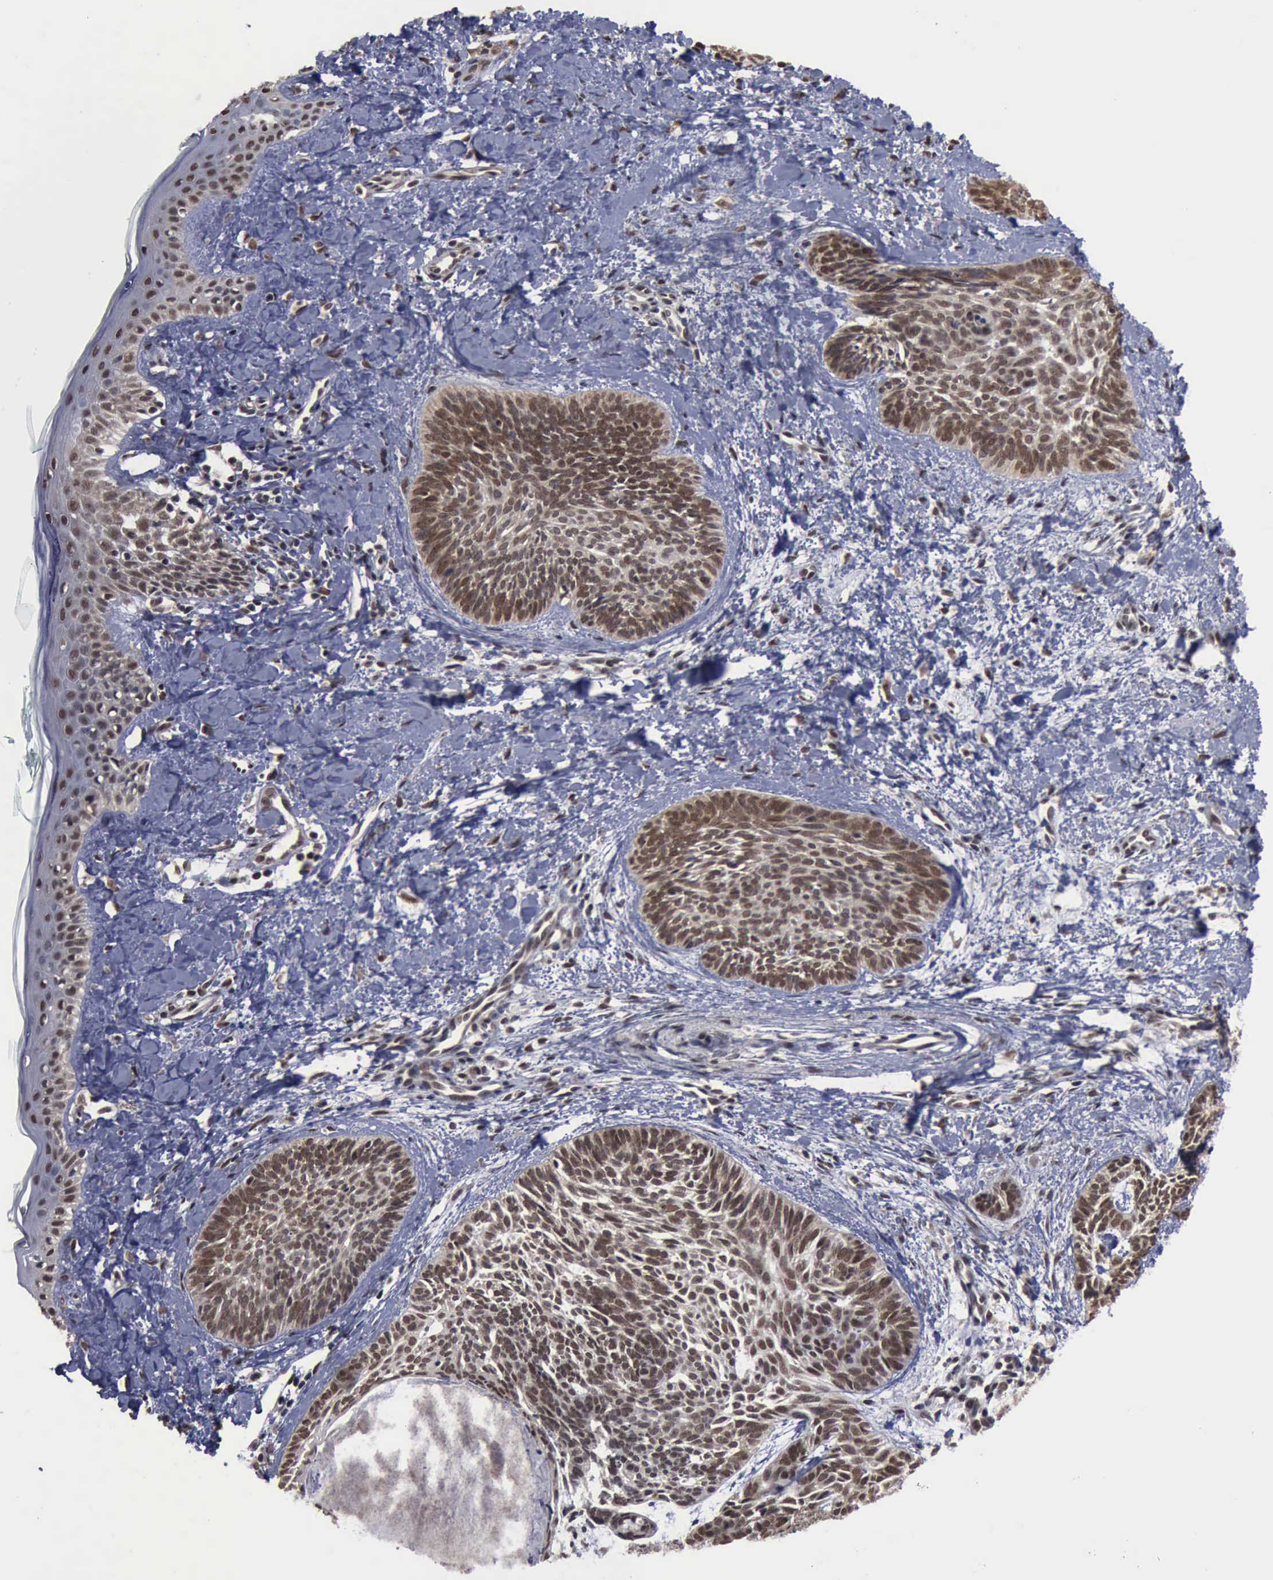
{"staining": {"intensity": "moderate", "quantity": ">75%", "location": "cytoplasmic/membranous,nuclear"}, "tissue": "skin cancer", "cell_type": "Tumor cells", "image_type": "cancer", "snomed": [{"axis": "morphology", "description": "Basal cell carcinoma"}, {"axis": "topography", "description": "Skin"}], "caption": "Immunohistochemistry (IHC) of human skin cancer shows medium levels of moderate cytoplasmic/membranous and nuclear expression in approximately >75% of tumor cells.", "gene": "RTCB", "patient": {"sex": "female", "age": 81}}